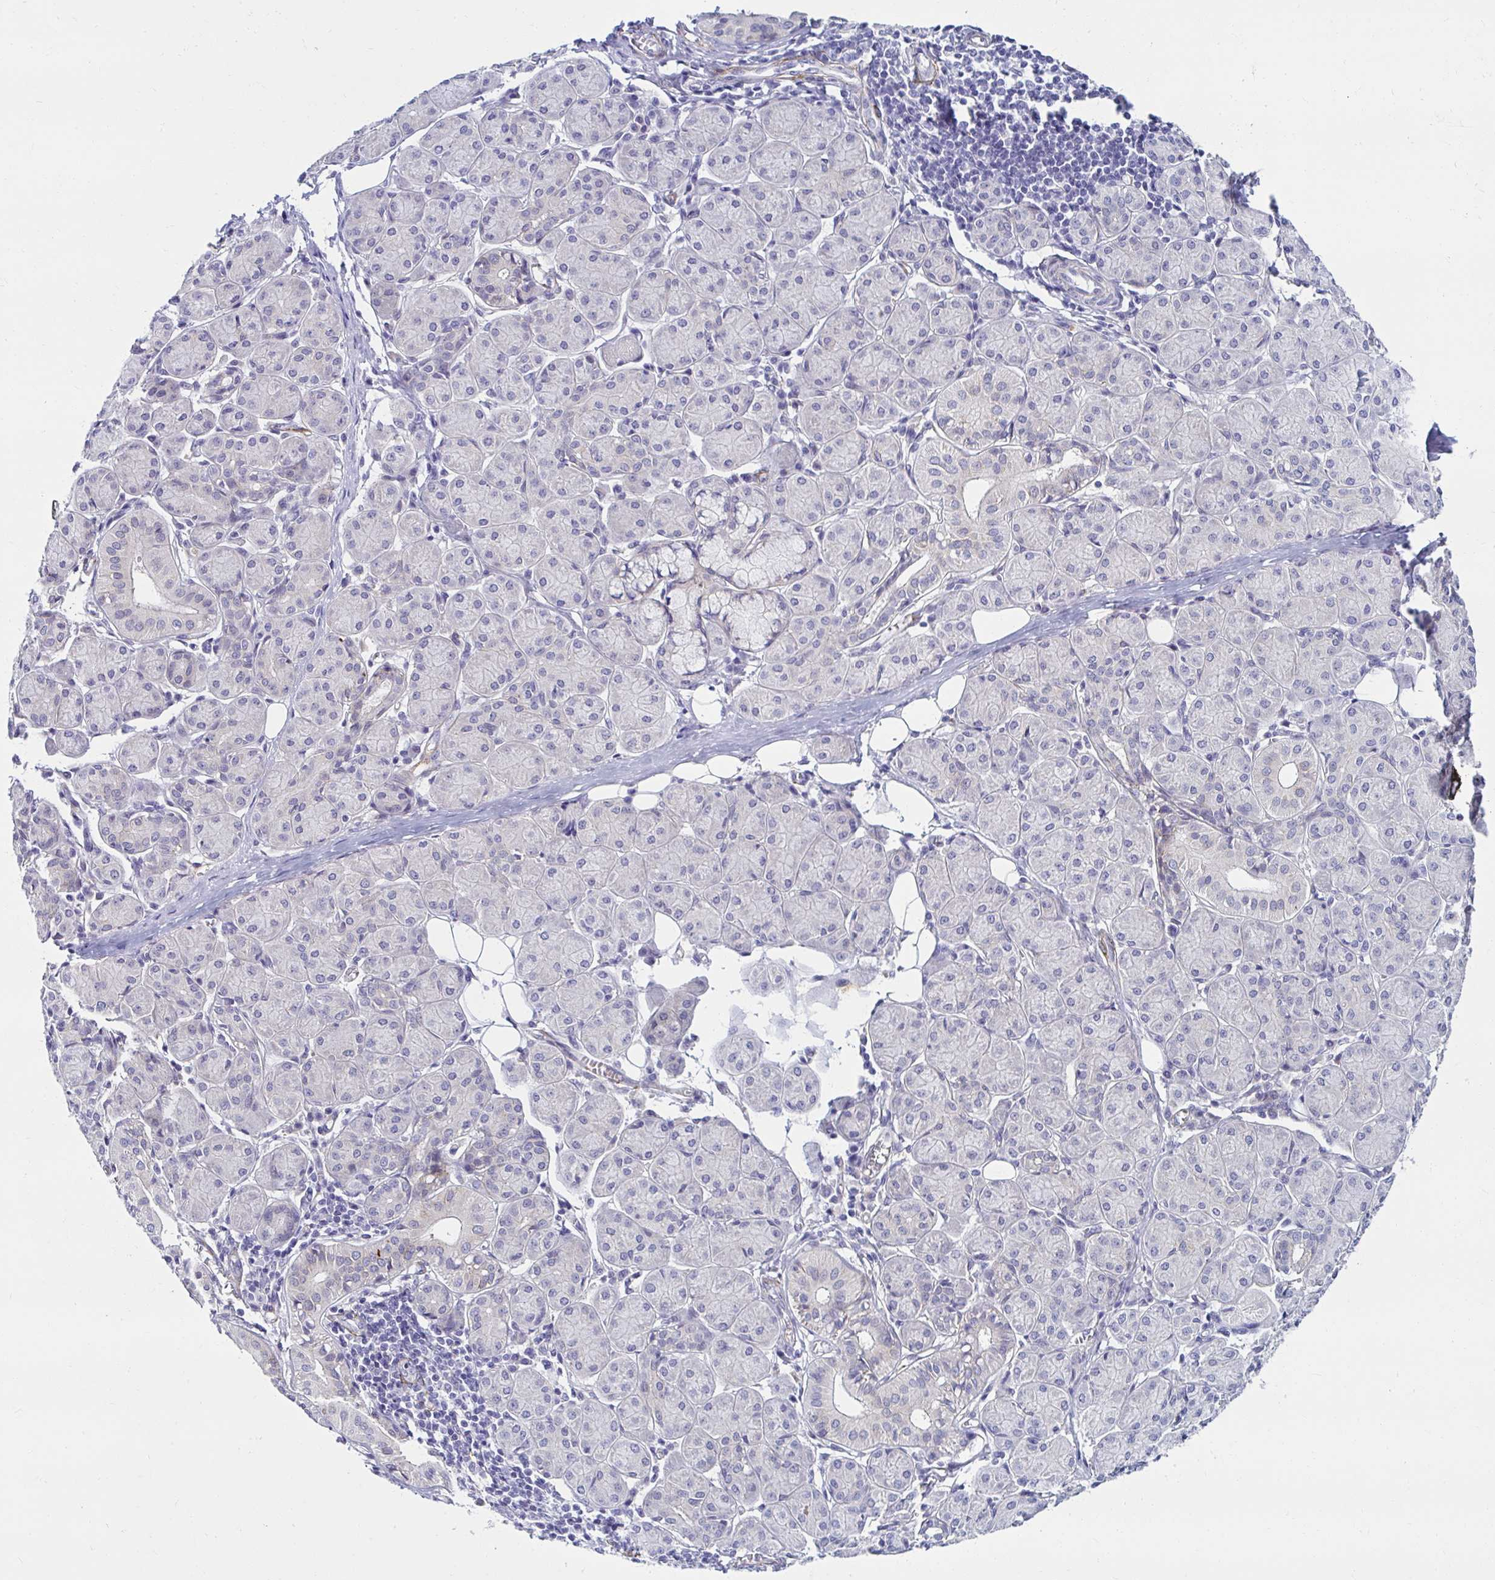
{"staining": {"intensity": "negative", "quantity": "none", "location": "none"}, "tissue": "salivary gland", "cell_type": "Glandular cells", "image_type": "normal", "snomed": [{"axis": "morphology", "description": "Normal tissue, NOS"}, {"axis": "morphology", "description": "Inflammation, NOS"}, {"axis": "topography", "description": "Lymph node"}, {"axis": "topography", "description": "Salivary gland"}], "caption": "High power microscopy image of an IHC micrograph of normal salivary gland, revealing no significant expression in glandular cells.", "gene": "ANKRD62", "patient": {"sex": "male", "age": 3}}